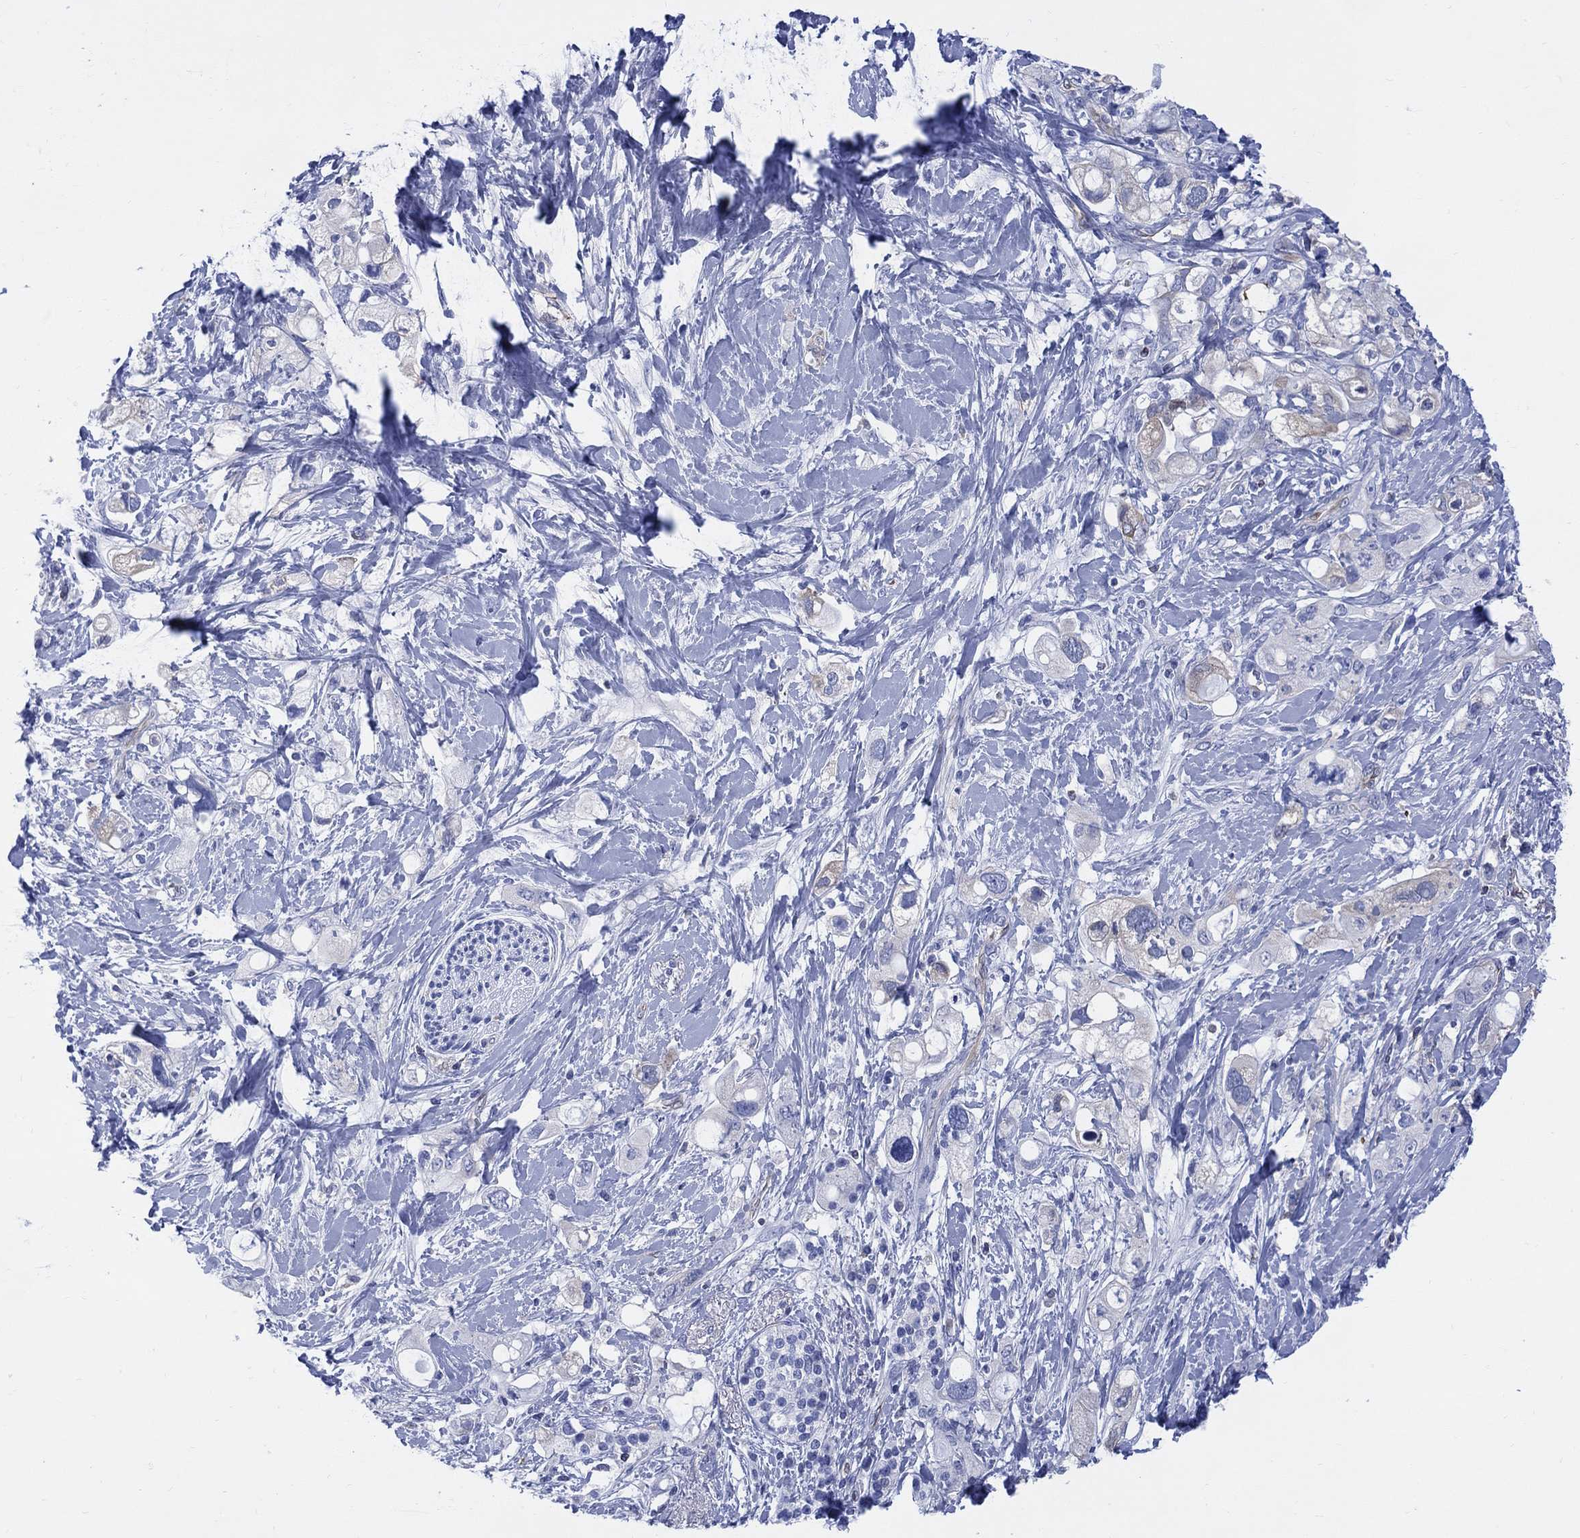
{"staining": {"intensity": "negative", "quantity": "none", "location": "none"}, "tissue": "pancreatic cancer", "cell_type": "Tumor cells", "image_type": "cancer", "snomed": [{"axis": "morphology", "description": "Adenocarcinoma, NOS"}, {"axis": "topography", "description": "Pancreas"}], "caption": "High magnification brightfield microscopy of adenocarcinoma (pancreatic) stained with DAB (brown) and counterstained with hematoxylin (blue): tumor cells show no significant positivity. Brightfield microscopy of immunohistochemistry stained with DAB (3,3'-diaminobenzidine) (brown) and hematoxylin (blue), captured at high magnification.", "gene": "DDI1", "patient": {"sex": "female", "age": 56}}